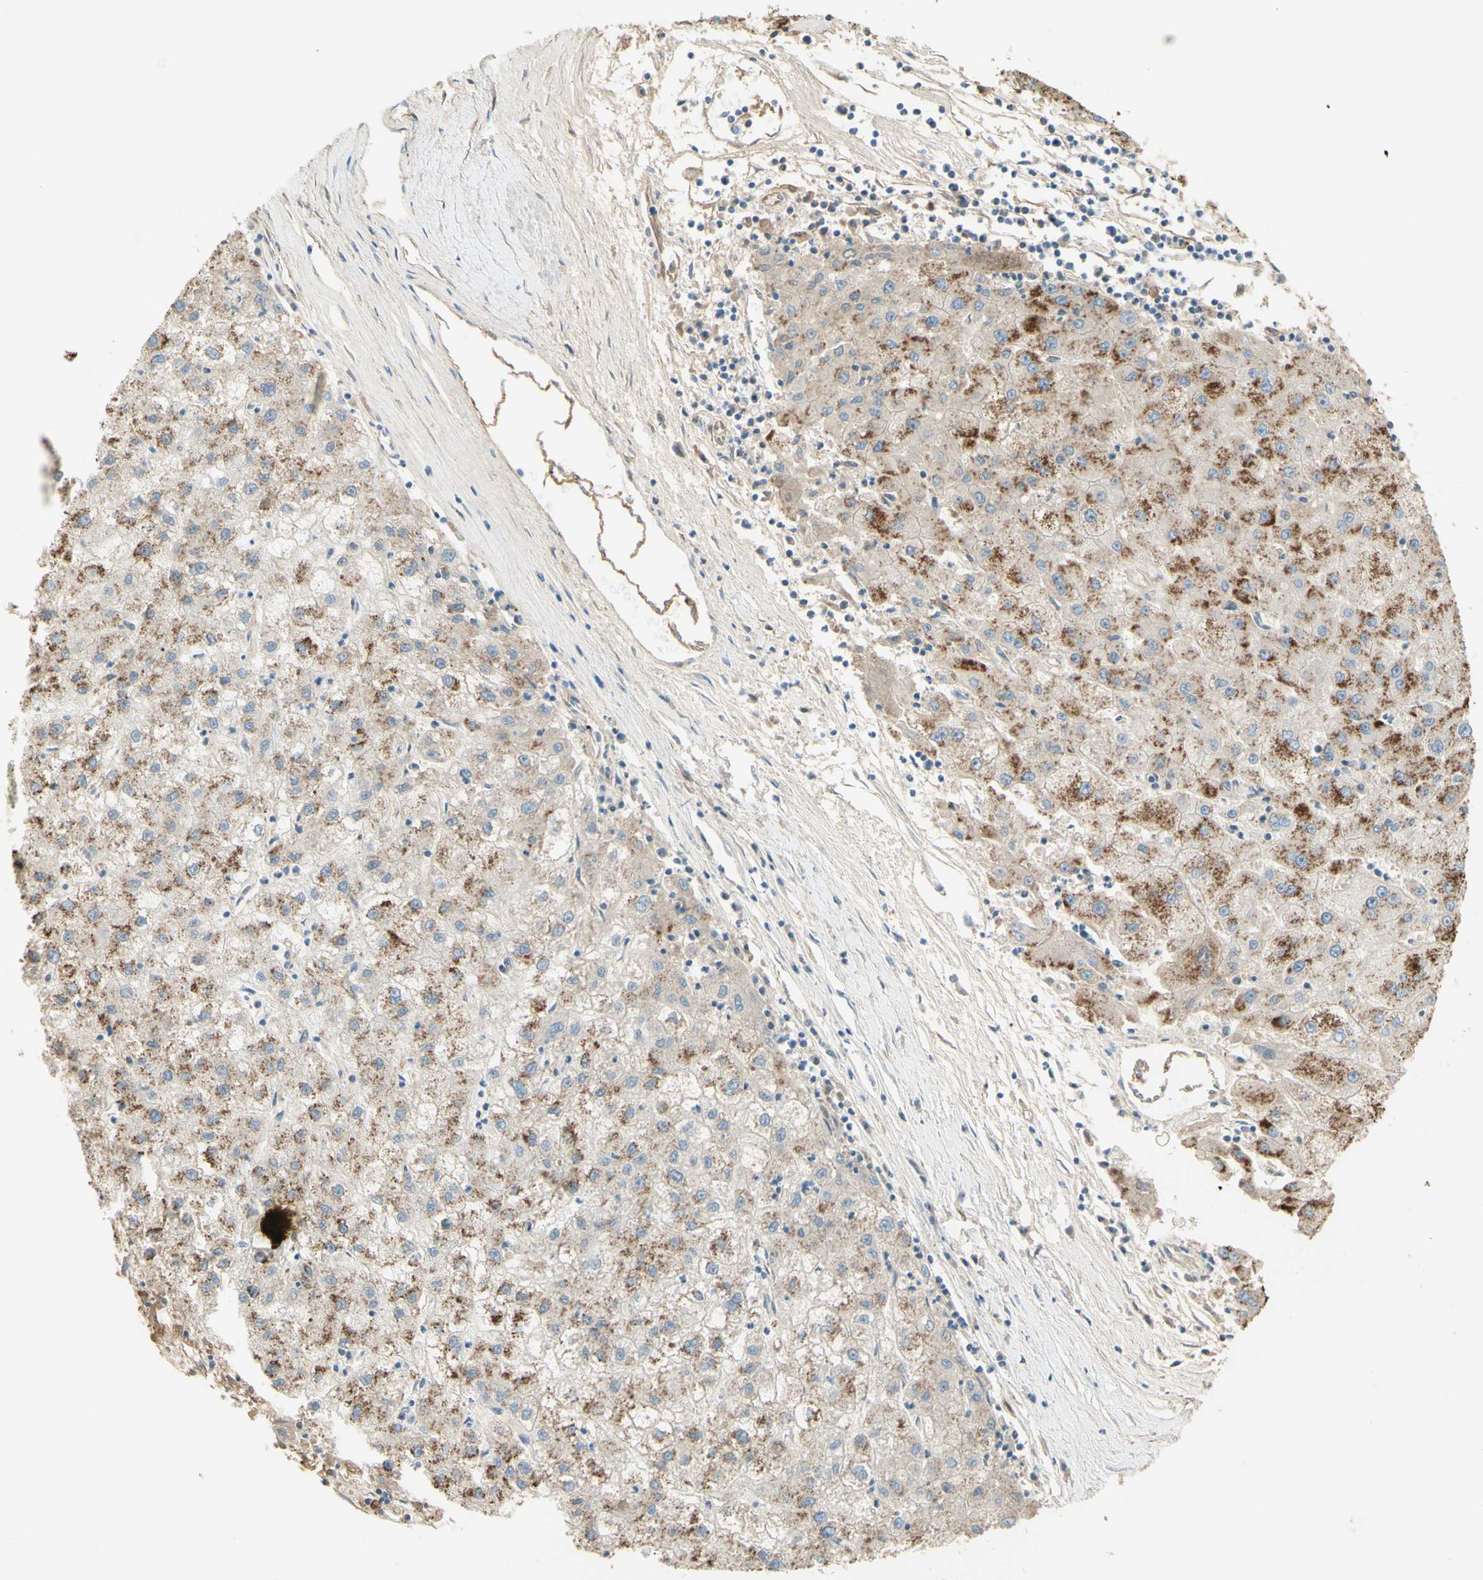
{"staining": {"intensity": "strong", "quantity": "25%-75%", "location": "cytoplasmic/membranous"}, "tissue": "liver cancer", "cell_type": "Tumor cells", "image_type": "cancer", "snomed": [{"axis": "morphology", "description": "Carcinoma, Hepatocellular, NOS"}, {"axis": "topography", "description": "Liver"}], "caption": "IHC micrograph of neoplastic tissue: liver hepatocellular carcinoma stained using immunohistochemistry (IHC) reveals high levels of strong protein expression localized specifically in the cytoplasmic/membranous of tumor cells, appearing as a cytoplasmic/membranous brown color.", "gene": "ANGPT2", "patient": {"sex": "male", "age": 72}}